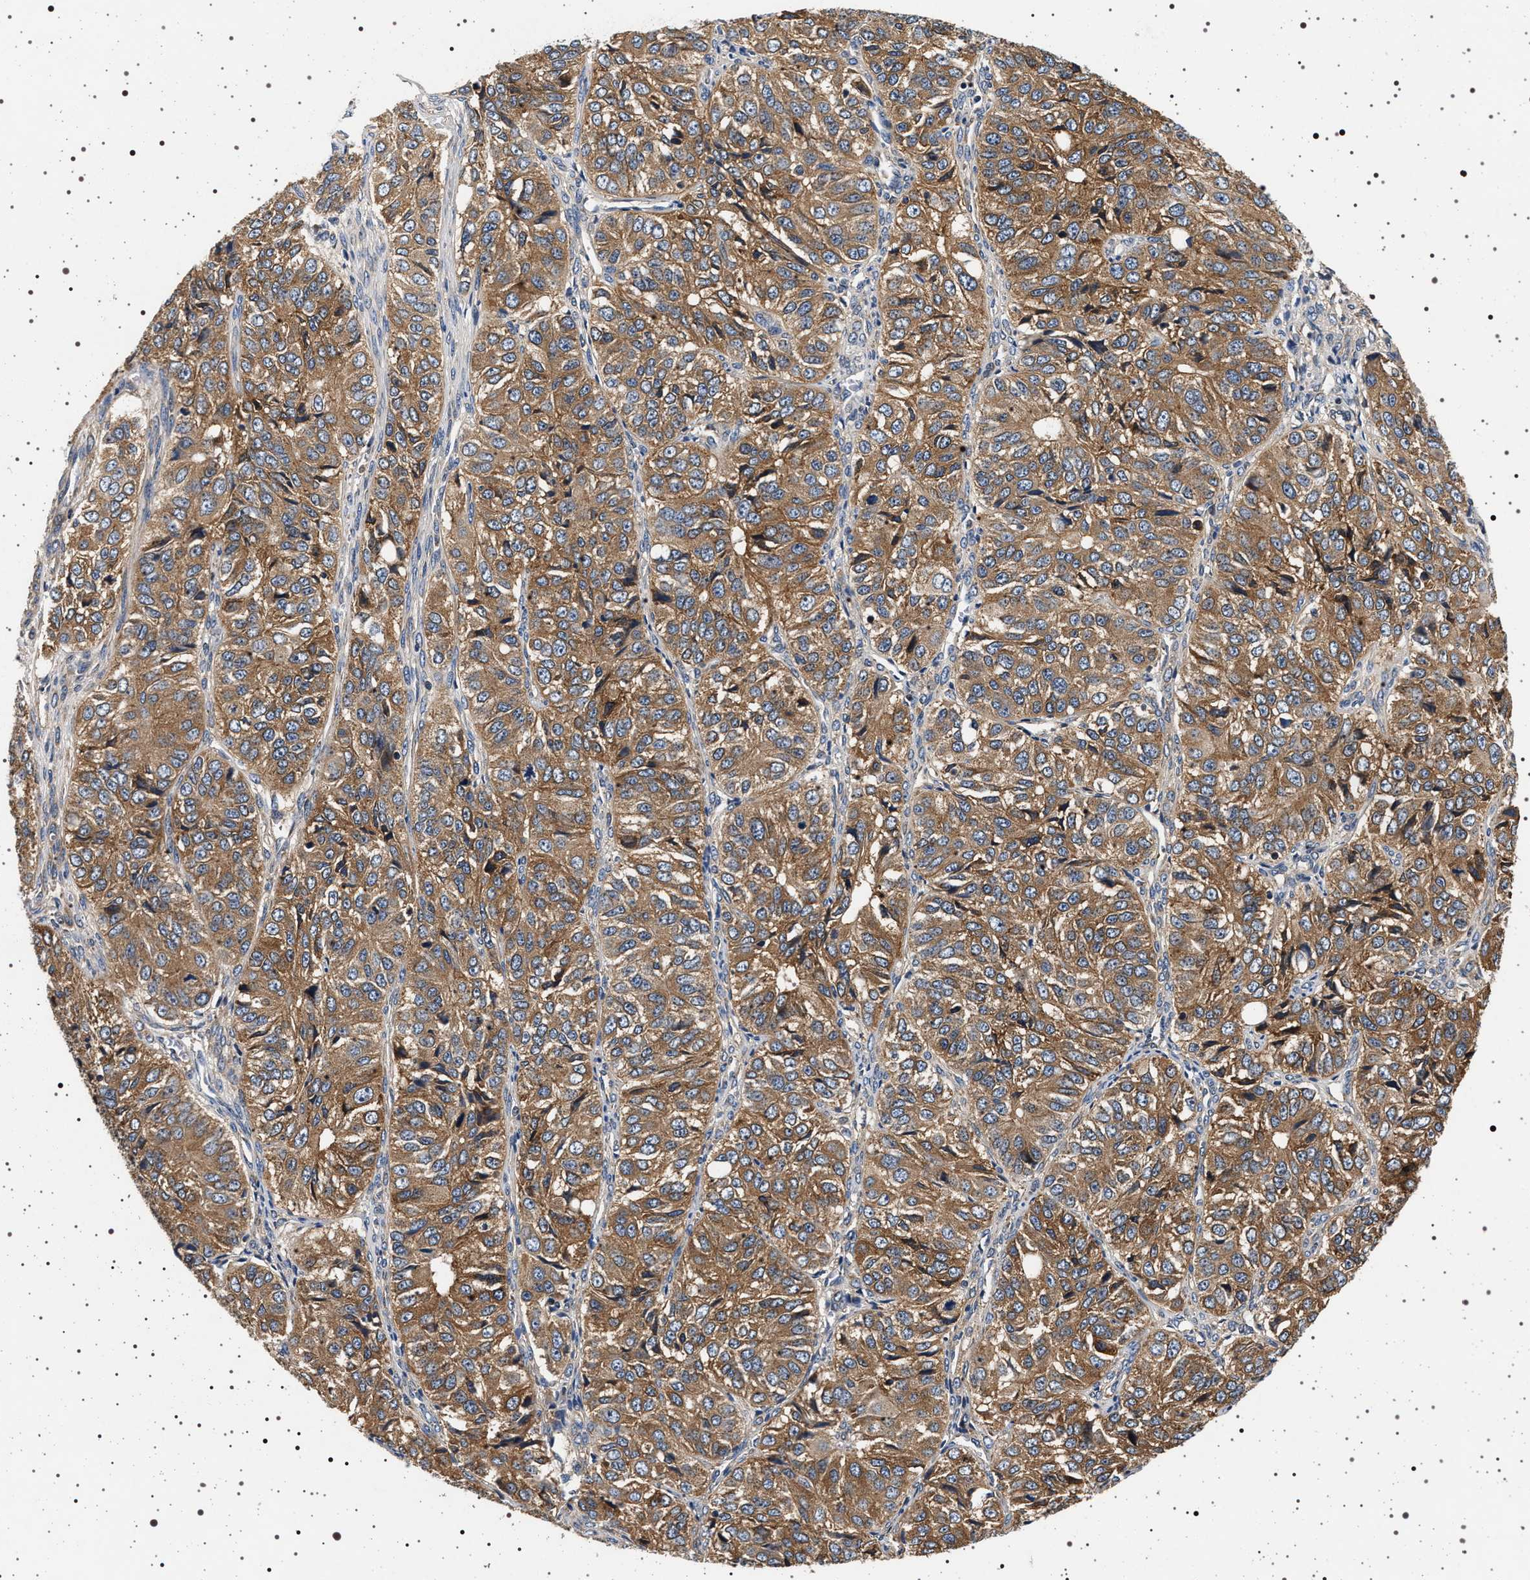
{"staining": {"intensity": "moderate", "quantity": ">75%", "location": "cytoplasmic/membranous"}, "tissue": "ovarian cancer", "cell_type": "Tumor cells", "image_type": "cancer", "snomed": [{"axis": "morphology", "description": "Carcinoma, endometroid"}, {"axis": "topography", "description": "Ovary"}], "caption": "The histopathology image reveals immunohistochemical staining of endometroid carcinoma (ovarian). There is moderate cytoplasmic/membranous staining is present in approximately >75% of tumor cells. (Stains: DAB (3,3'-diaminobenzidine) in brown, nuclei in blue, Microscopy: brightfield microscopy at high magnification).", "gene": "DCBLD2", "patient": {"sex": "female", "age": 51}}